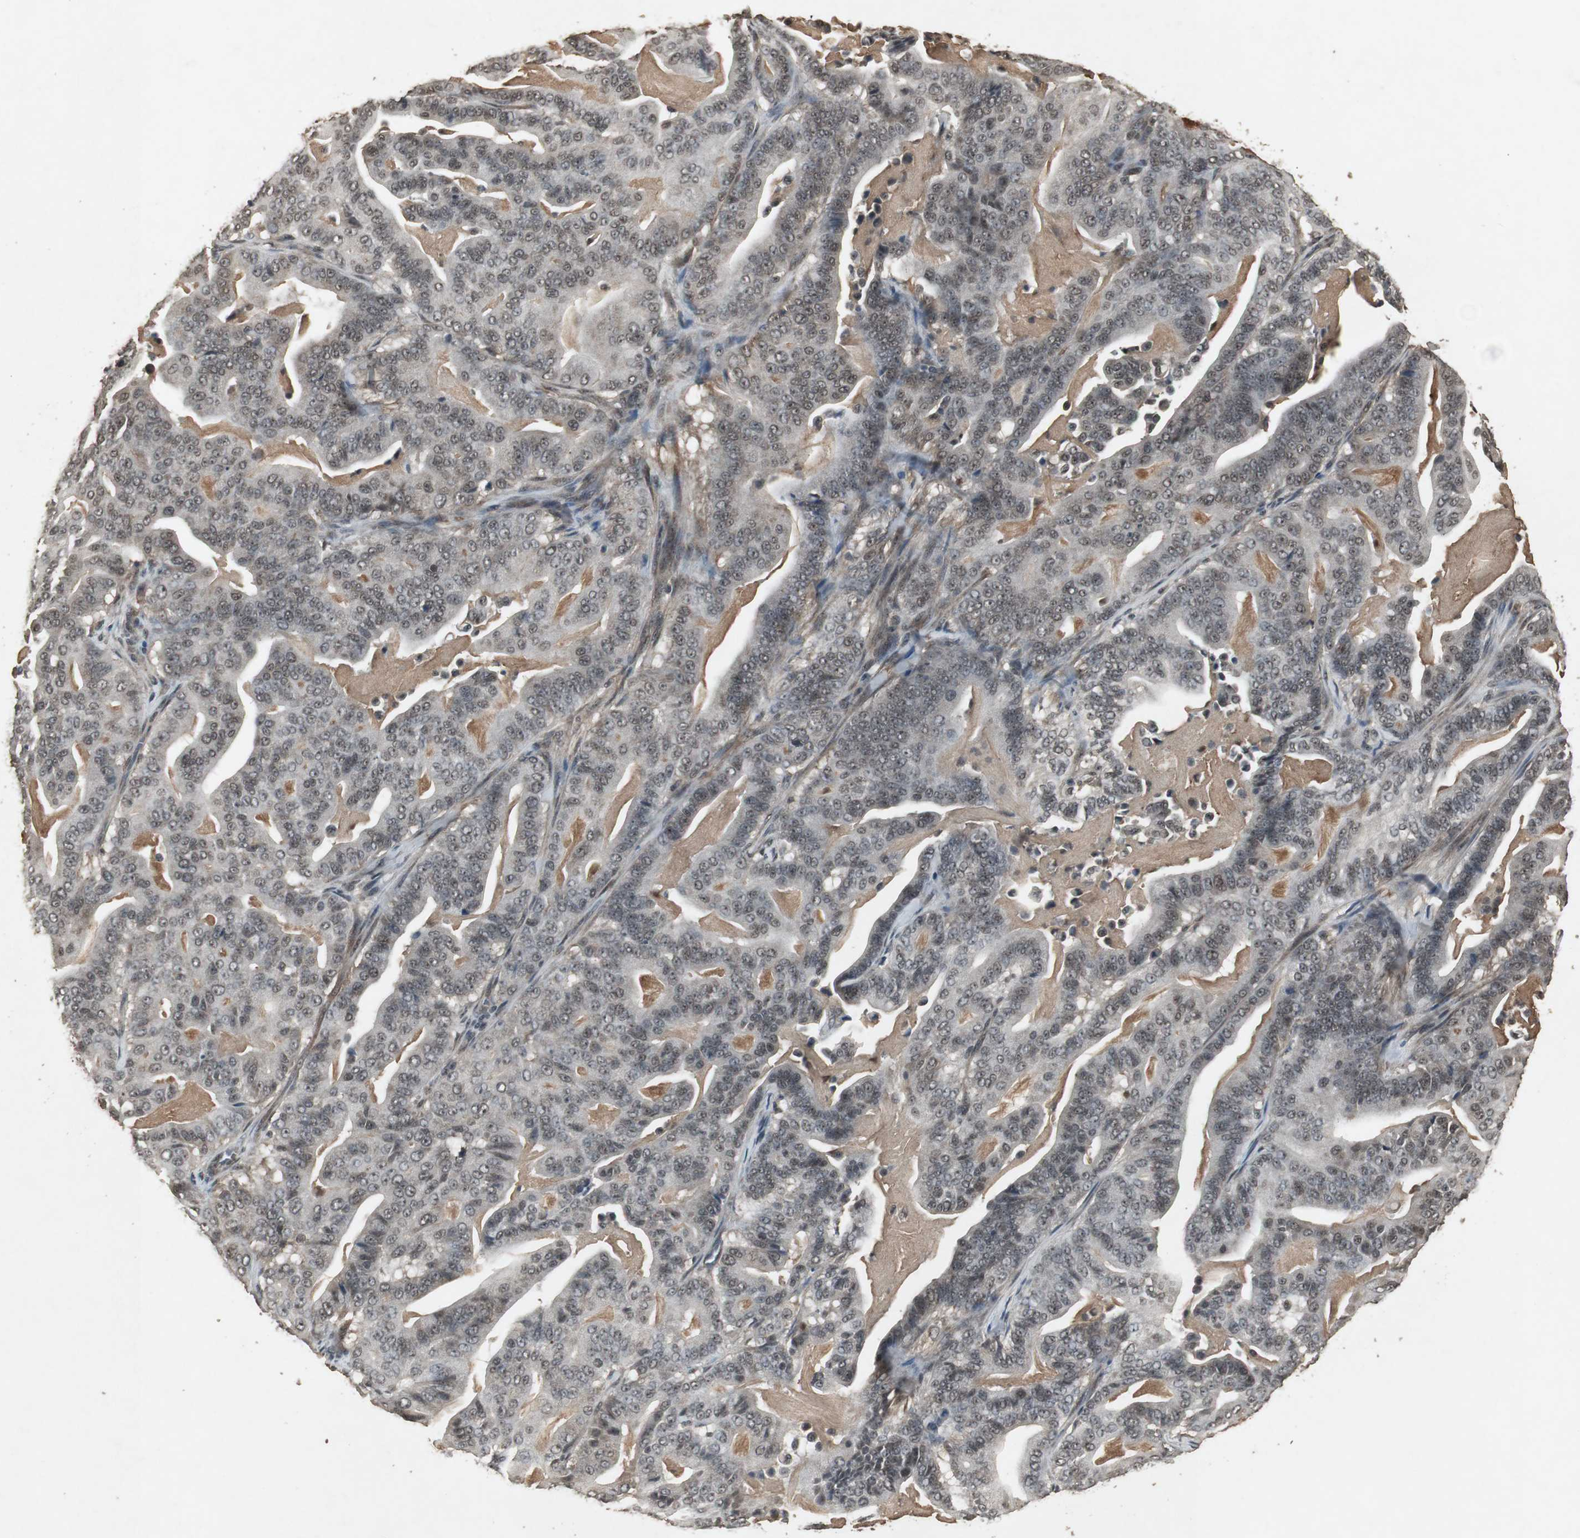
{"staining": {"intensity": "moderate", "quantity": ">75%", "location": "cytoplasmic/membranous,nuclear"}, "tissue": "pancreatic cancer", "cell_type": "Tumor cells", "image_type": "cancer", "snomed": [{"axis": "morphology", "description": "Adenocarcinoma, NOS"}, {"axis": "topography", "description": "Pancreas"}], "caption": "Immunohistochemical staining of adenocarcinoma (pancreatic) reveals medium levels of moderate cytoplasmic/membranous and nuclear expression in about >75% of tumor cells.", "gene": "EMX1", "patient": {"sex": "male", "age": 63}}